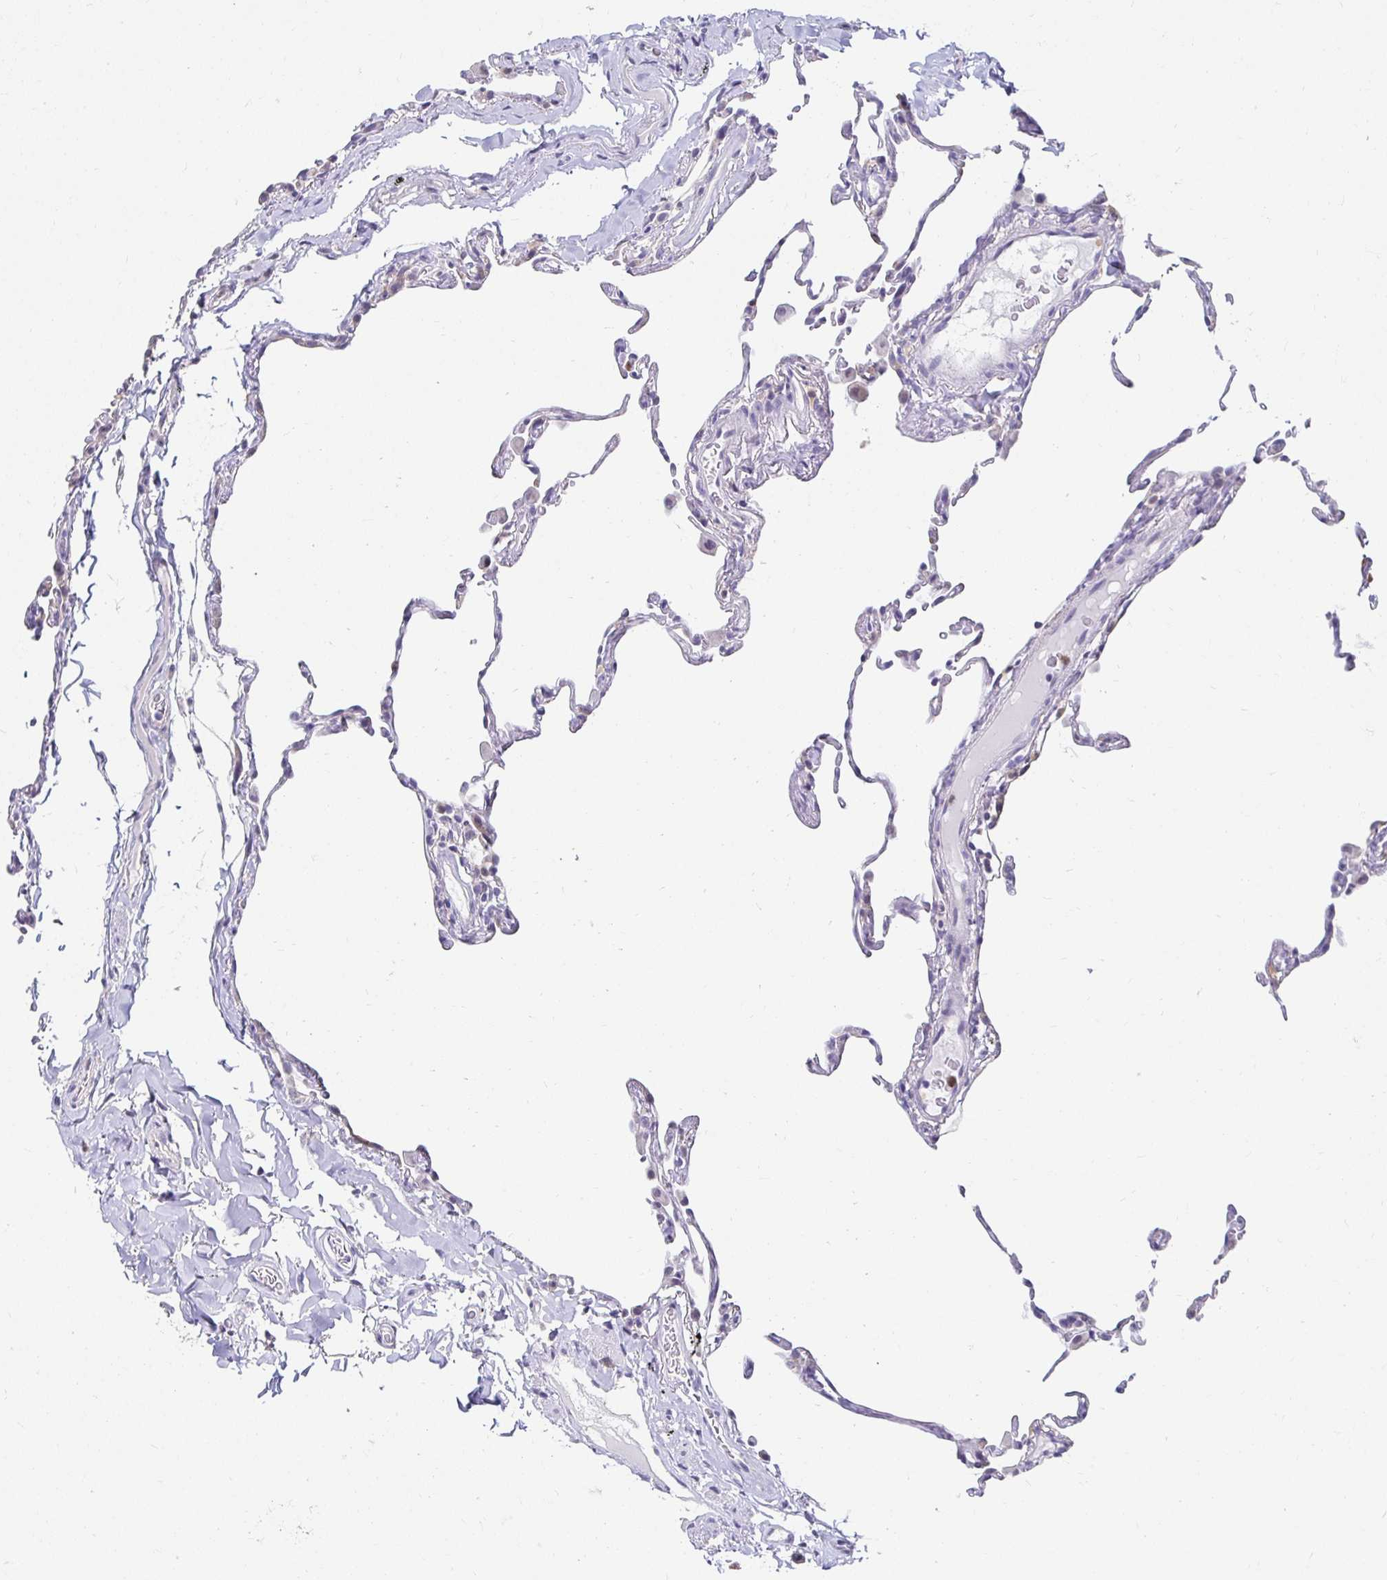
{"staining": {"intensity": "negative", "quantity": "none", "location": "none"}, "tissue": "lung", "cell_type": "Alveolar cells", "image_type": "normal", "snomed": [{"axis": "morphology", "description": "Normal tissue, NOS"}, {"axis": "topography", "description": "Lung"}], "caption": "A photomicrograph of lung stained for a protein exhibits no brown staining in alveolar cells. The staining was performed using DAB to visualize the protein expression in brown, while the nuclei were stained in blue with hematoxylin (Magnification: 20x).", "gene": "PADI2", "patient": {"sex": "female", "age": 57}}